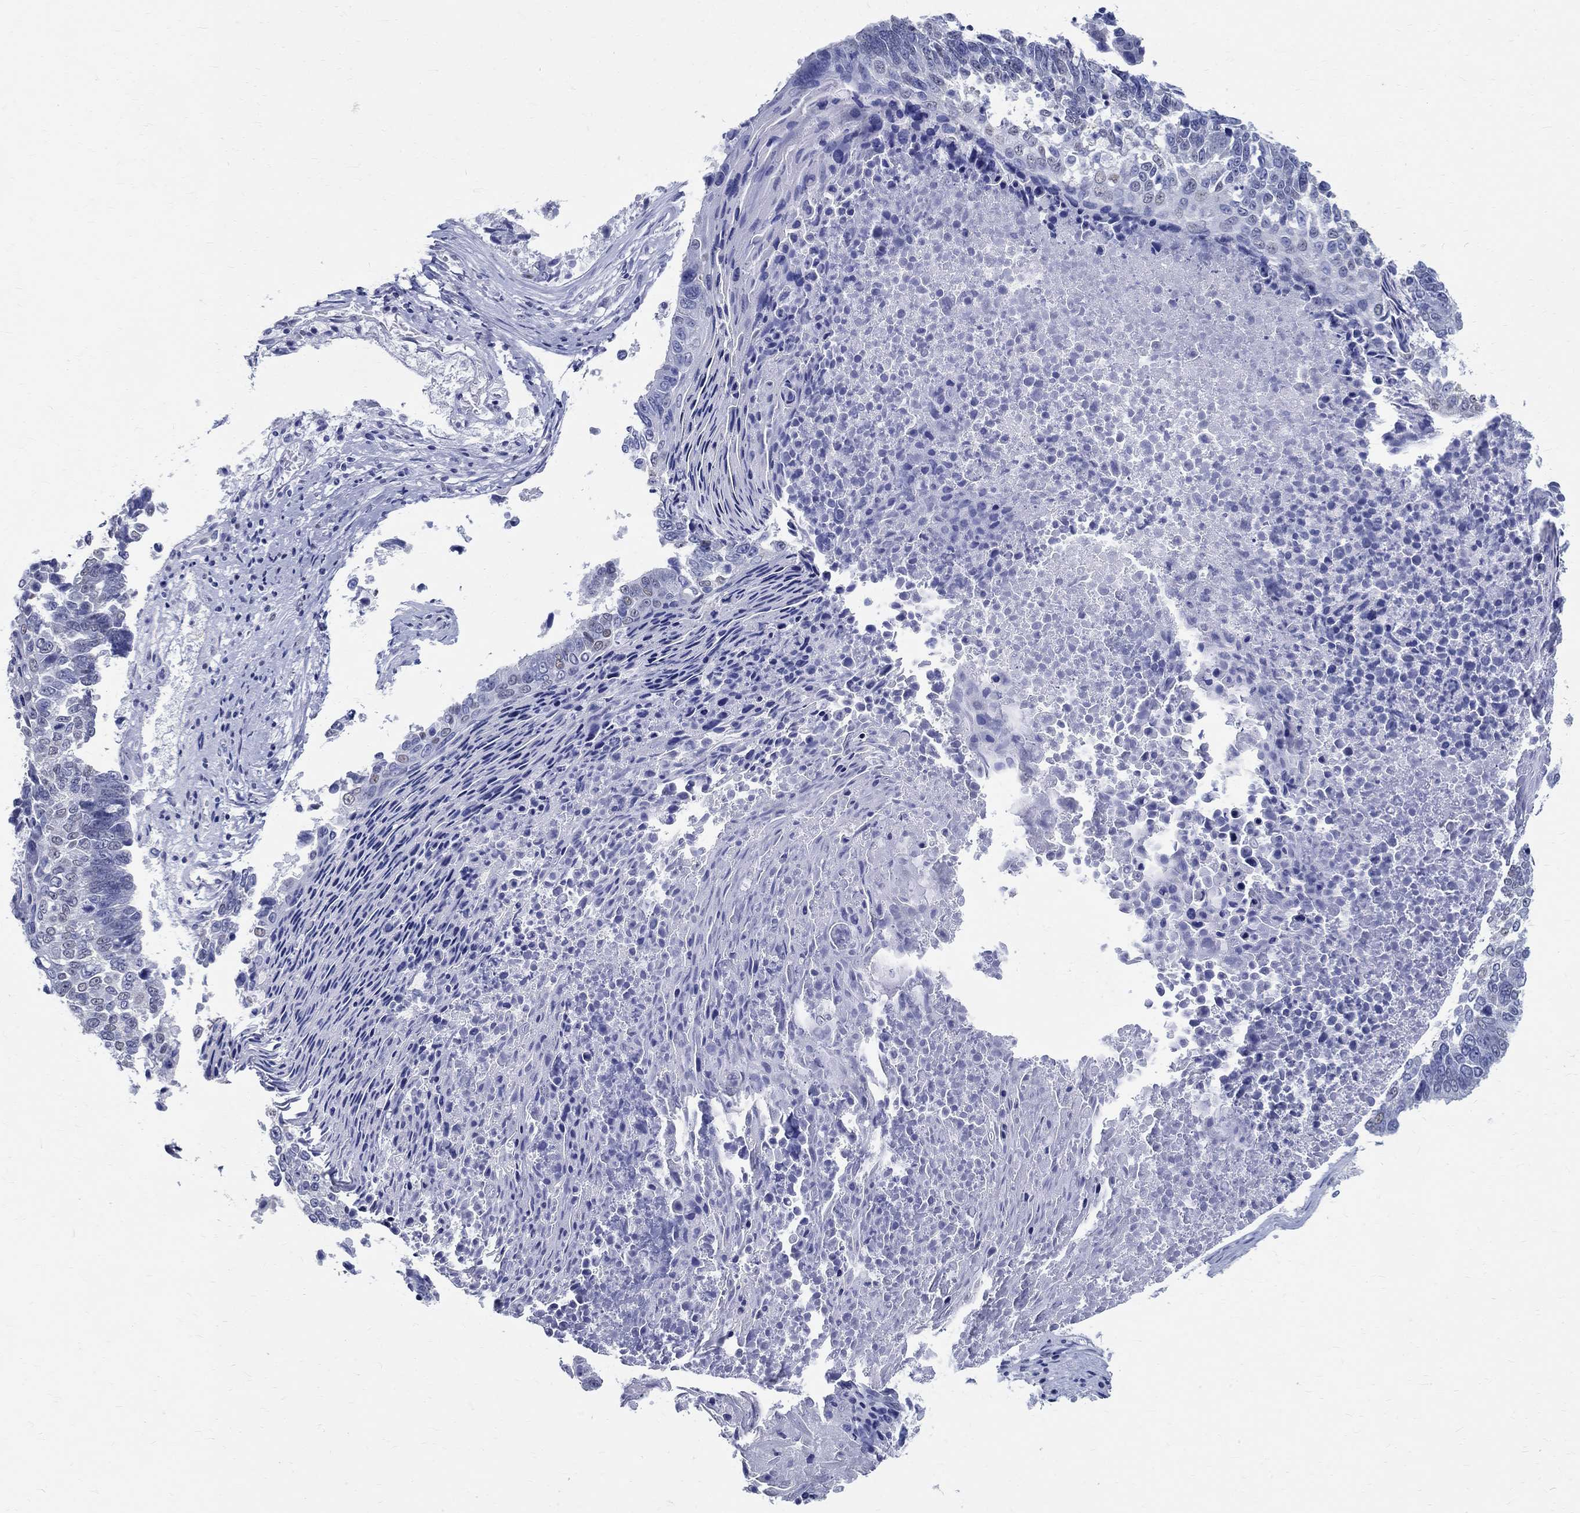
{"staining": {"intensity": "negative", "quantity": "none", "location": "none"}, "tissue": "lung cancer", "cell_type": "Tumor cells", "image_type": "cancer", "snomed": [{"axis": "morphology", "description": "Squamous cell carcinoma, NOS"}, {"axis": "topography", "description": "Lung"}], "caption": "Tumor cells are negative for protein expression in human lung cancer.", "gene": "TSPAN16", "patient": {"sex": "male", "age": 73}}